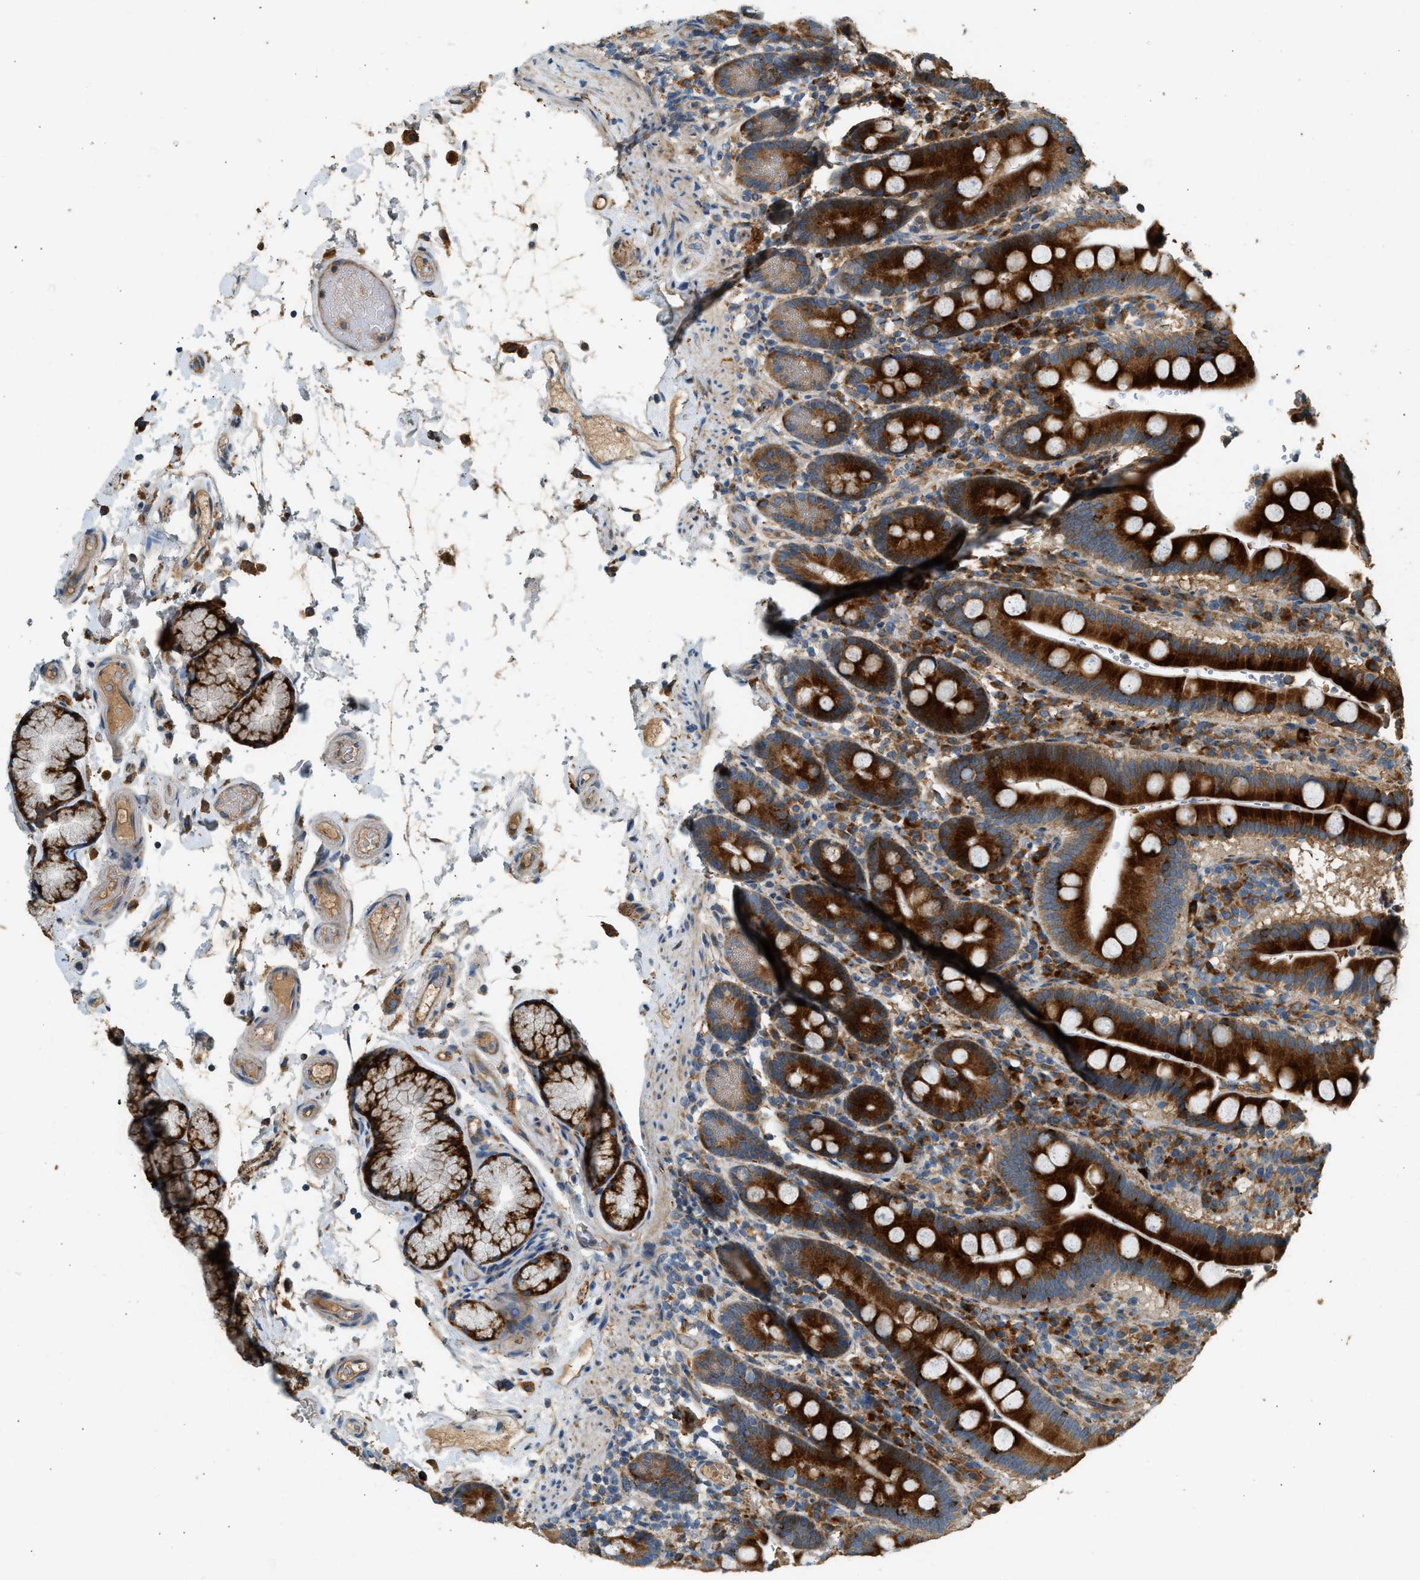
{"staining": {"intensity": "strong", "quantity": ">75%", "location": "cytoplasmic/membranous"}, "tissue": "duodenum", "cell_type": "Glandular cells", "image_type": "normal", "snomed": [{"axis": "morphology", "description": "Normal tissue, NOS"}, {"axis": "topography", "description": "Small intestine, NOS"}], "caption": "Glandular cells exhibit high levels of strong cytoplasmic/membranous positivity in approximately >75% of cells in normal human duodenum. Immunohistochemistry (ihc) stains the protein in brown and the nuclei are stained blue.", "gene": "CTSB", "patient": {"sex": "female", "age": 71}}